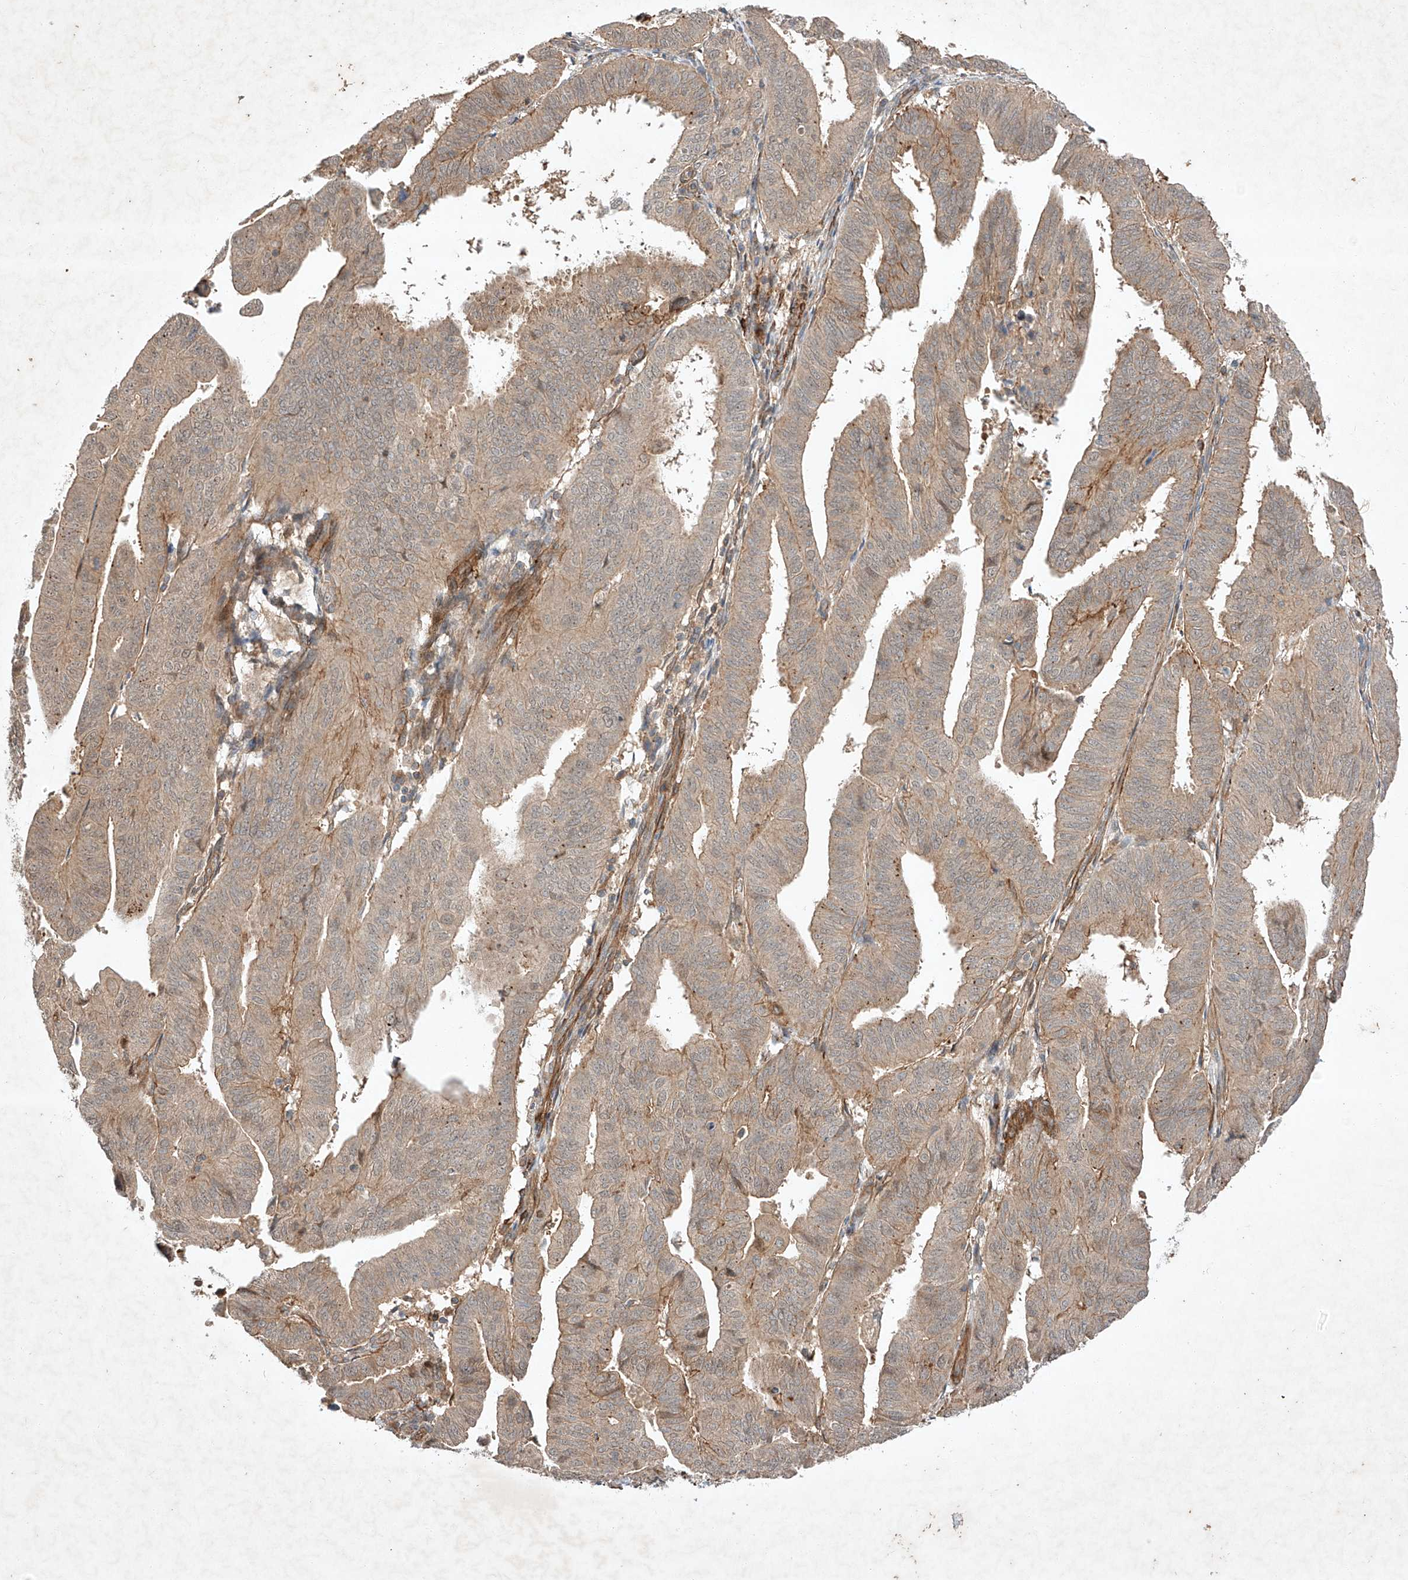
{"staining": {"intensity": "weak", "quantity": "<25%", "location": "cytoplasmic/membranous"}, "tissue": "endometrial cancer", "cell_type": "Tumor cells", "image_type": "cancer", "snomed": [{"axis": "morphology", "description": "Adenocarcinoma, NOS"}, {"axis": "topography", "description": "Uterus"}], "caption": "This is an immunohistochemistry micrograph of human endometrial cancer (adenocarcinoma). There is no positivity in tumor cells.", "gene": "ARHGAP33", "patient": {"sex": "female", "age": 77}}